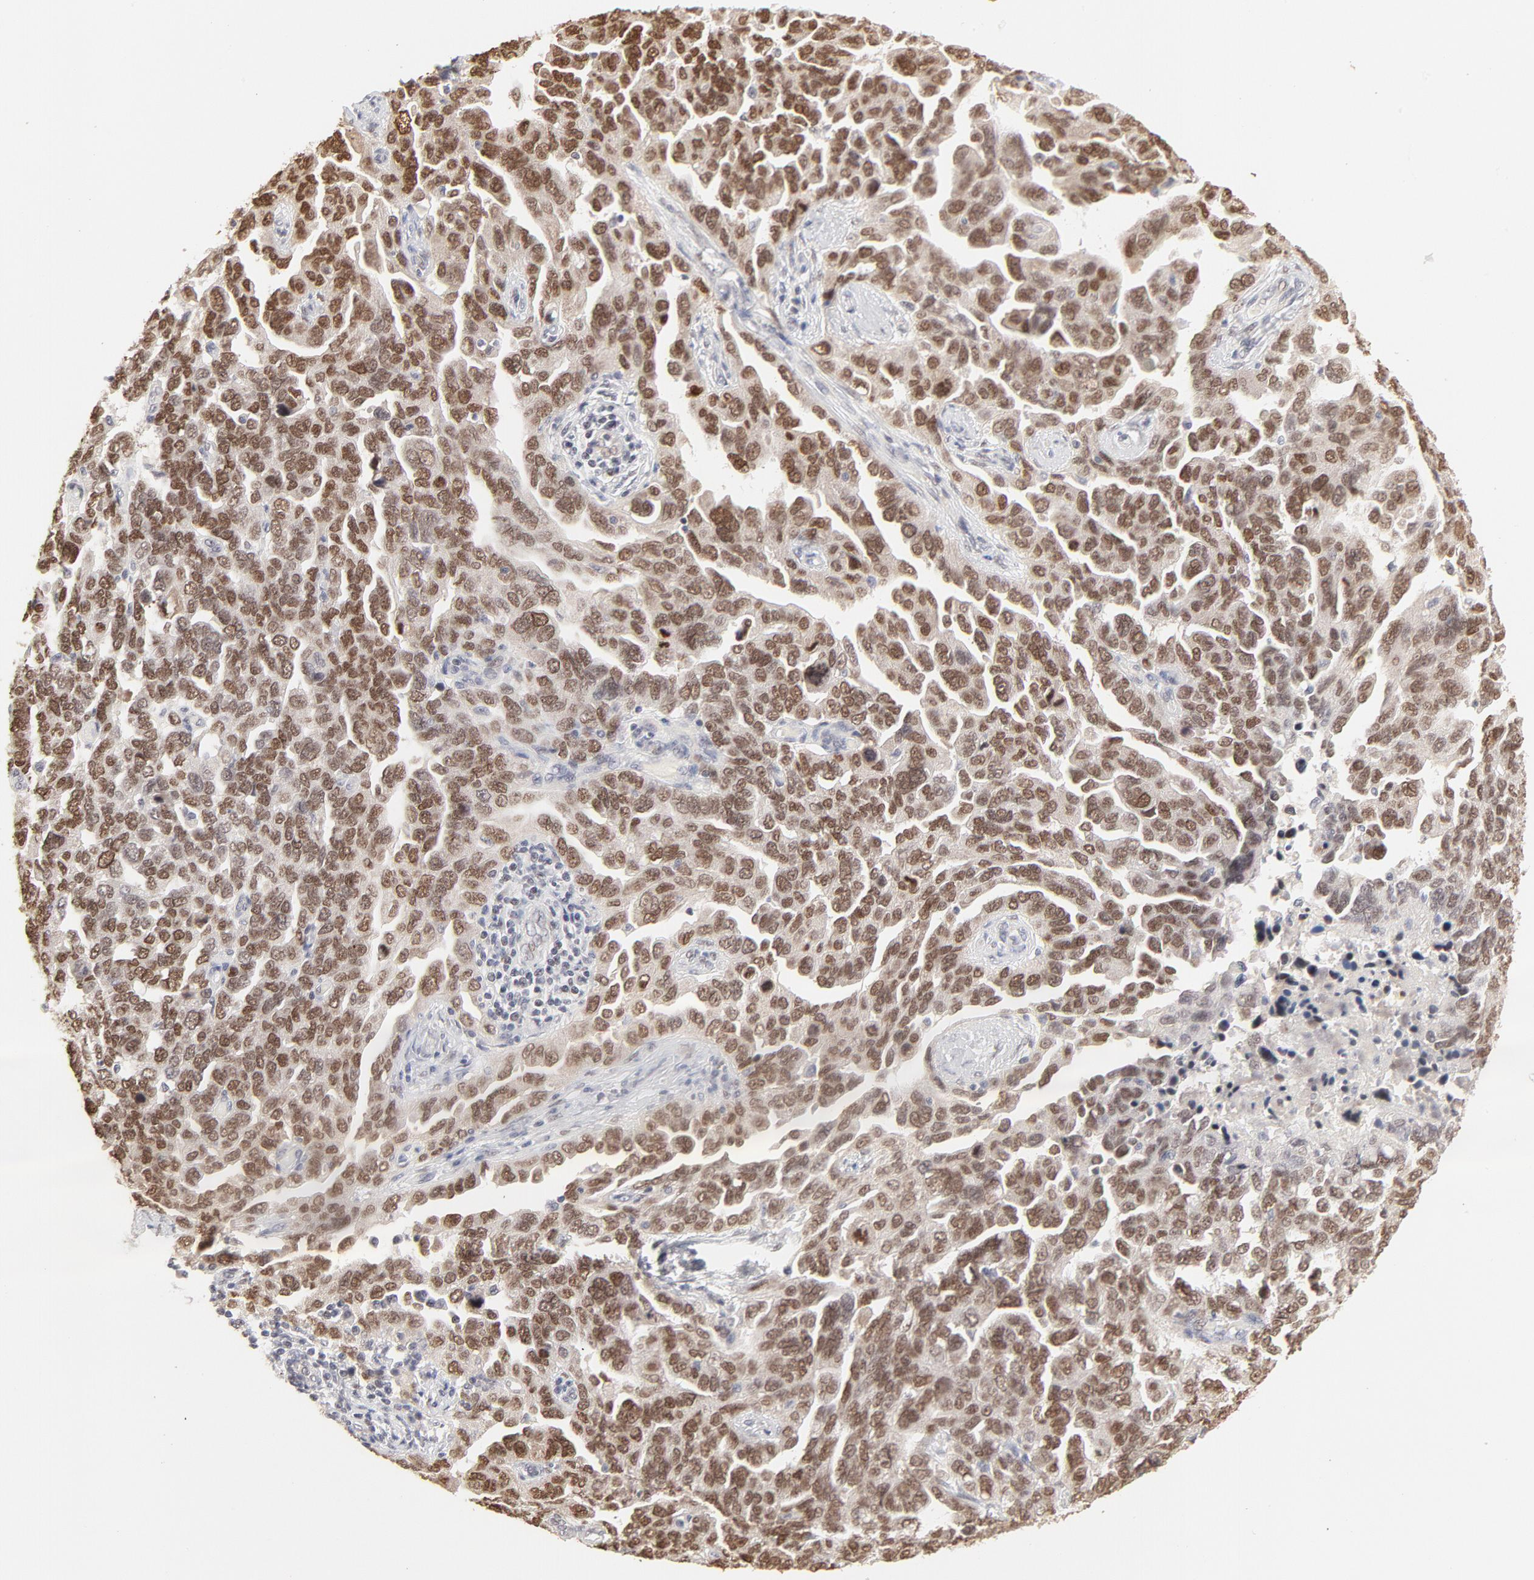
{"staining": {"intensity": "strong", "quantity": ">75%", "location": "nuclear"}, "tissue": "ovarian cancer", "cell_type": "Tumor cells", "image_type": "cancer", "snomed": [{"axis": "morphology", "description": "Cystadenocarcinoma, serous, NOS"}, {"axis": "topography", "description": "Ovary"}], "caption": "The histopathology image reveals immunohistochemical staining of ovarian cancer (serous cystadenocarcinoma). There is strong nuclear staining is identified in about >75% of tumor cells.", "gene": "PBX3", "patient": {"sex": "female", "age": 64}}